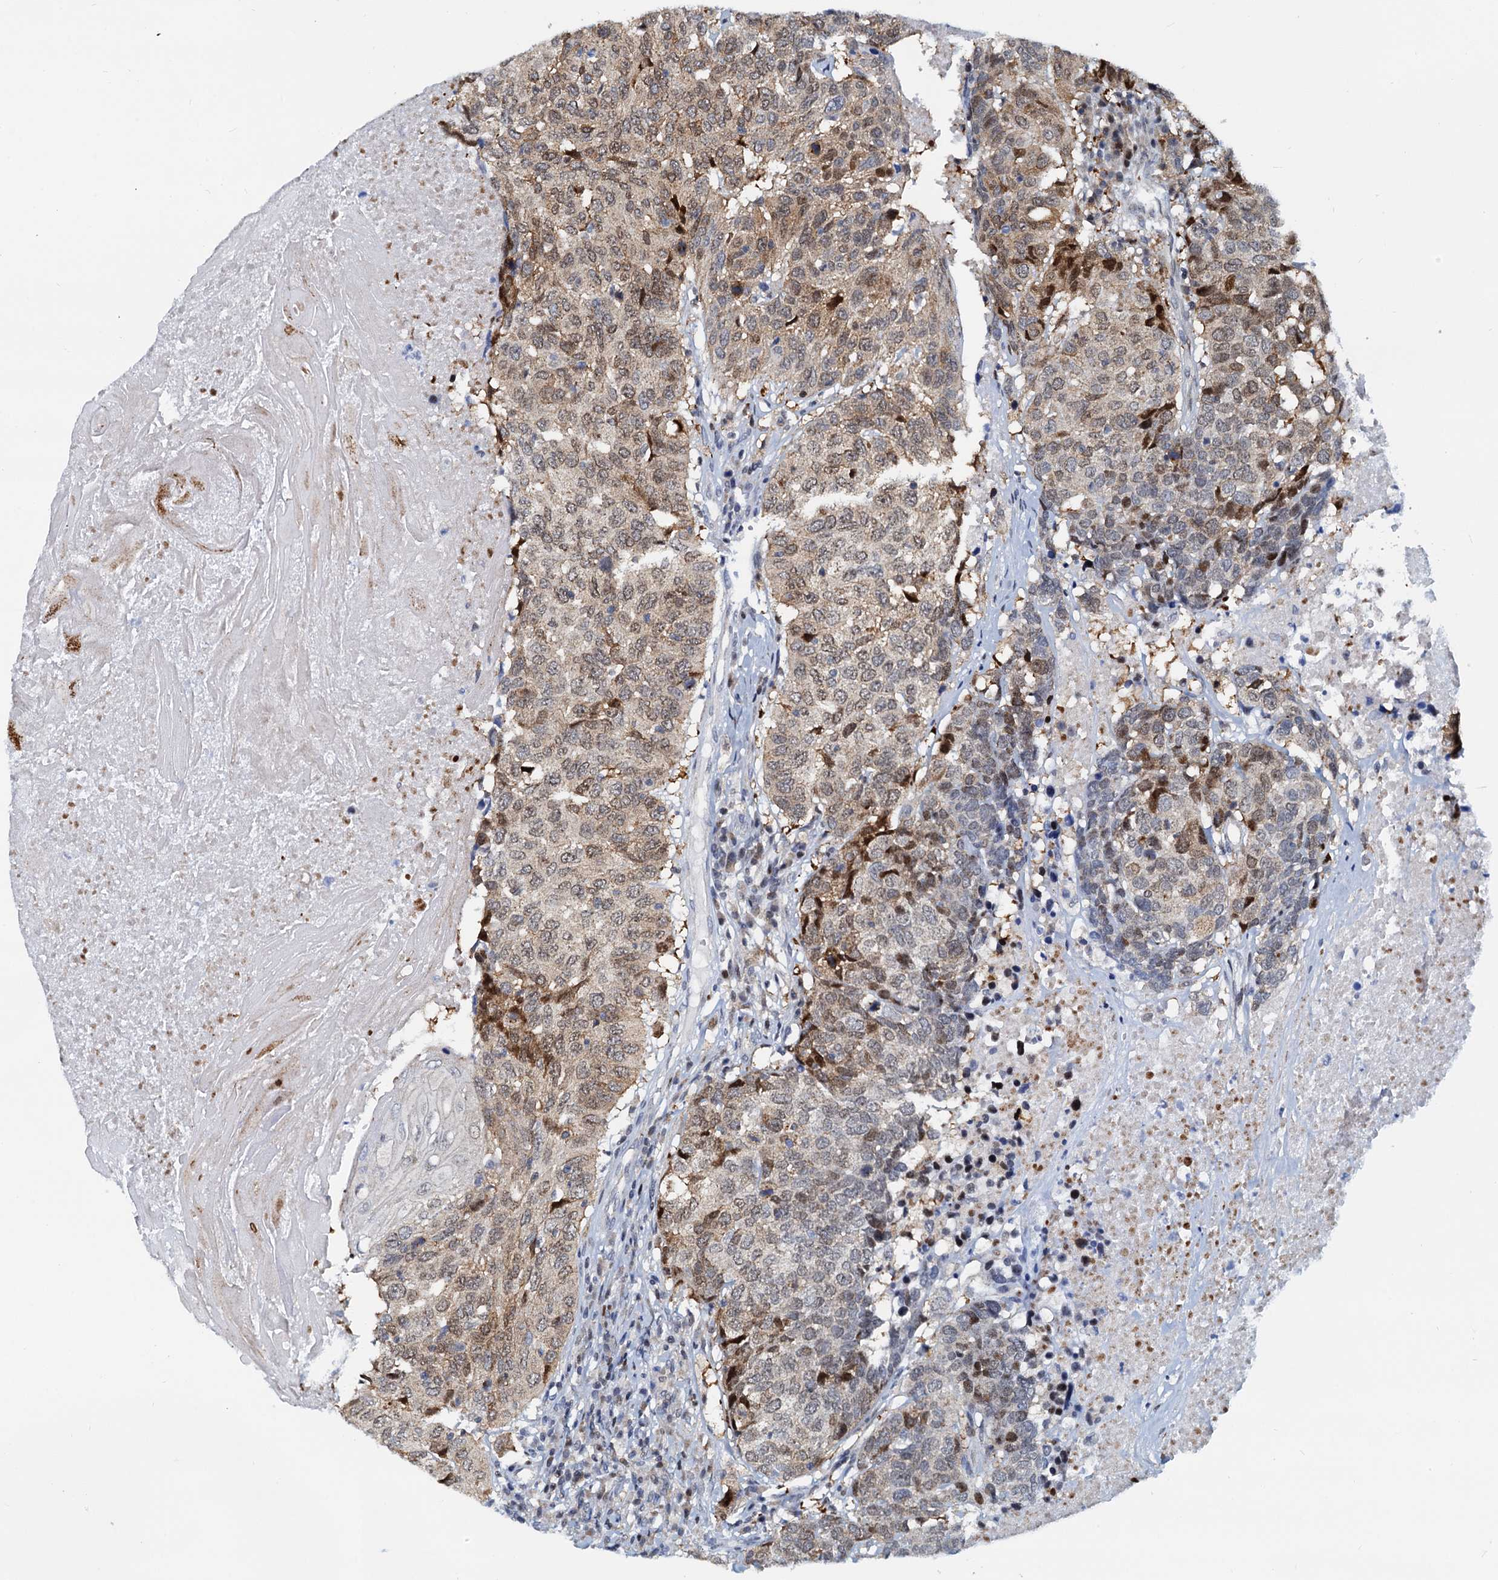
{"staining": {"intensity": "weak", "quantity": ">75%", "location": "cytoplasmic/membranous,nuclear"}, "tissue": "head and neck cancer", "cell_type": "Tumor cells", "image_type": "cancer", "snomed": [{"axis": "morphology", "description": "Squamous cell carcinoma, NOS"}, {"axis": "topography", "description": "Head-Neck"}], "caption": "Immunohistochemistry (IHC) (DAB (3,3'-diaminobenzidine)) staining of human head and neck squamous cell carcinoma reveals weak cytoplasmic/membranous and nuclear protein staining in approximately >75% of tumor cells. The staining was performed using DAB (3,3'-diaminobenzidine) to visualize the protein expression in brown, while the nuclei were stained in blue with hematoxylin (Magnification: 20x).", "gene": "PTGES3", "patient": {"sex": "male", "age": 66}}